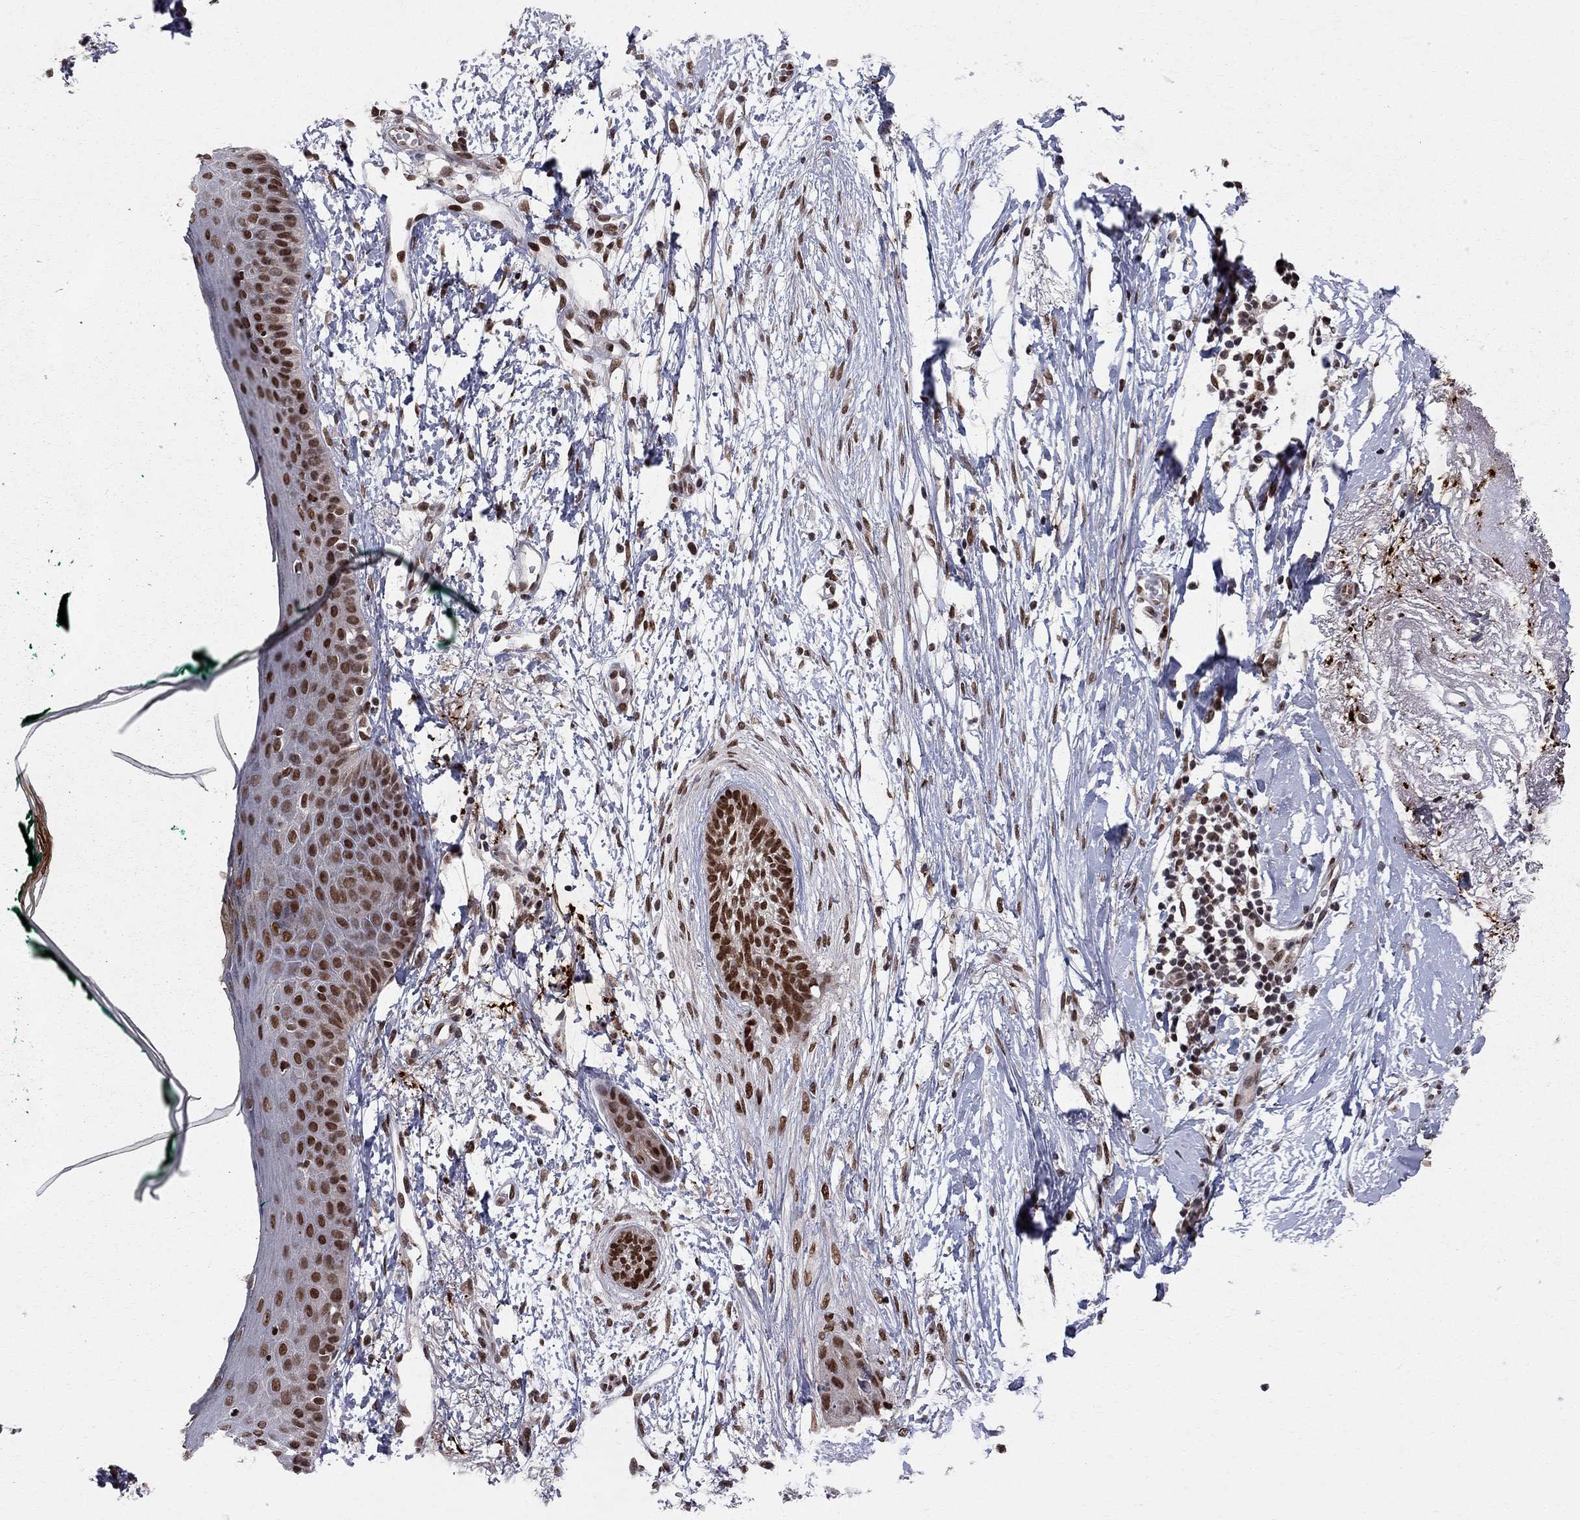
{"staining": {"intensity": "strong", "quantity": ">75%", "location": "nuclear"}, "tissue": "skin cancer", "cell_type": "Tumor cells", "image_type": "cancer", "snomed": [{"axis": "morphology", "description": "Normal tissue, NOS"}, {"axis": "morphology", "description": "Basal cell carcinoma"}, {"axis": "topography", "description": "Skin"}], "caption": "This image exhibits skin cancer (basal cell carcinoma) stained with immunohistochemistry to label a protein in brown. The nuclear of tumor cells show strong positivity for the protein. Nuclei are counter-stained blue.", "gene": "SAP30L", "patient": {"sex": "male", "age": 84}}